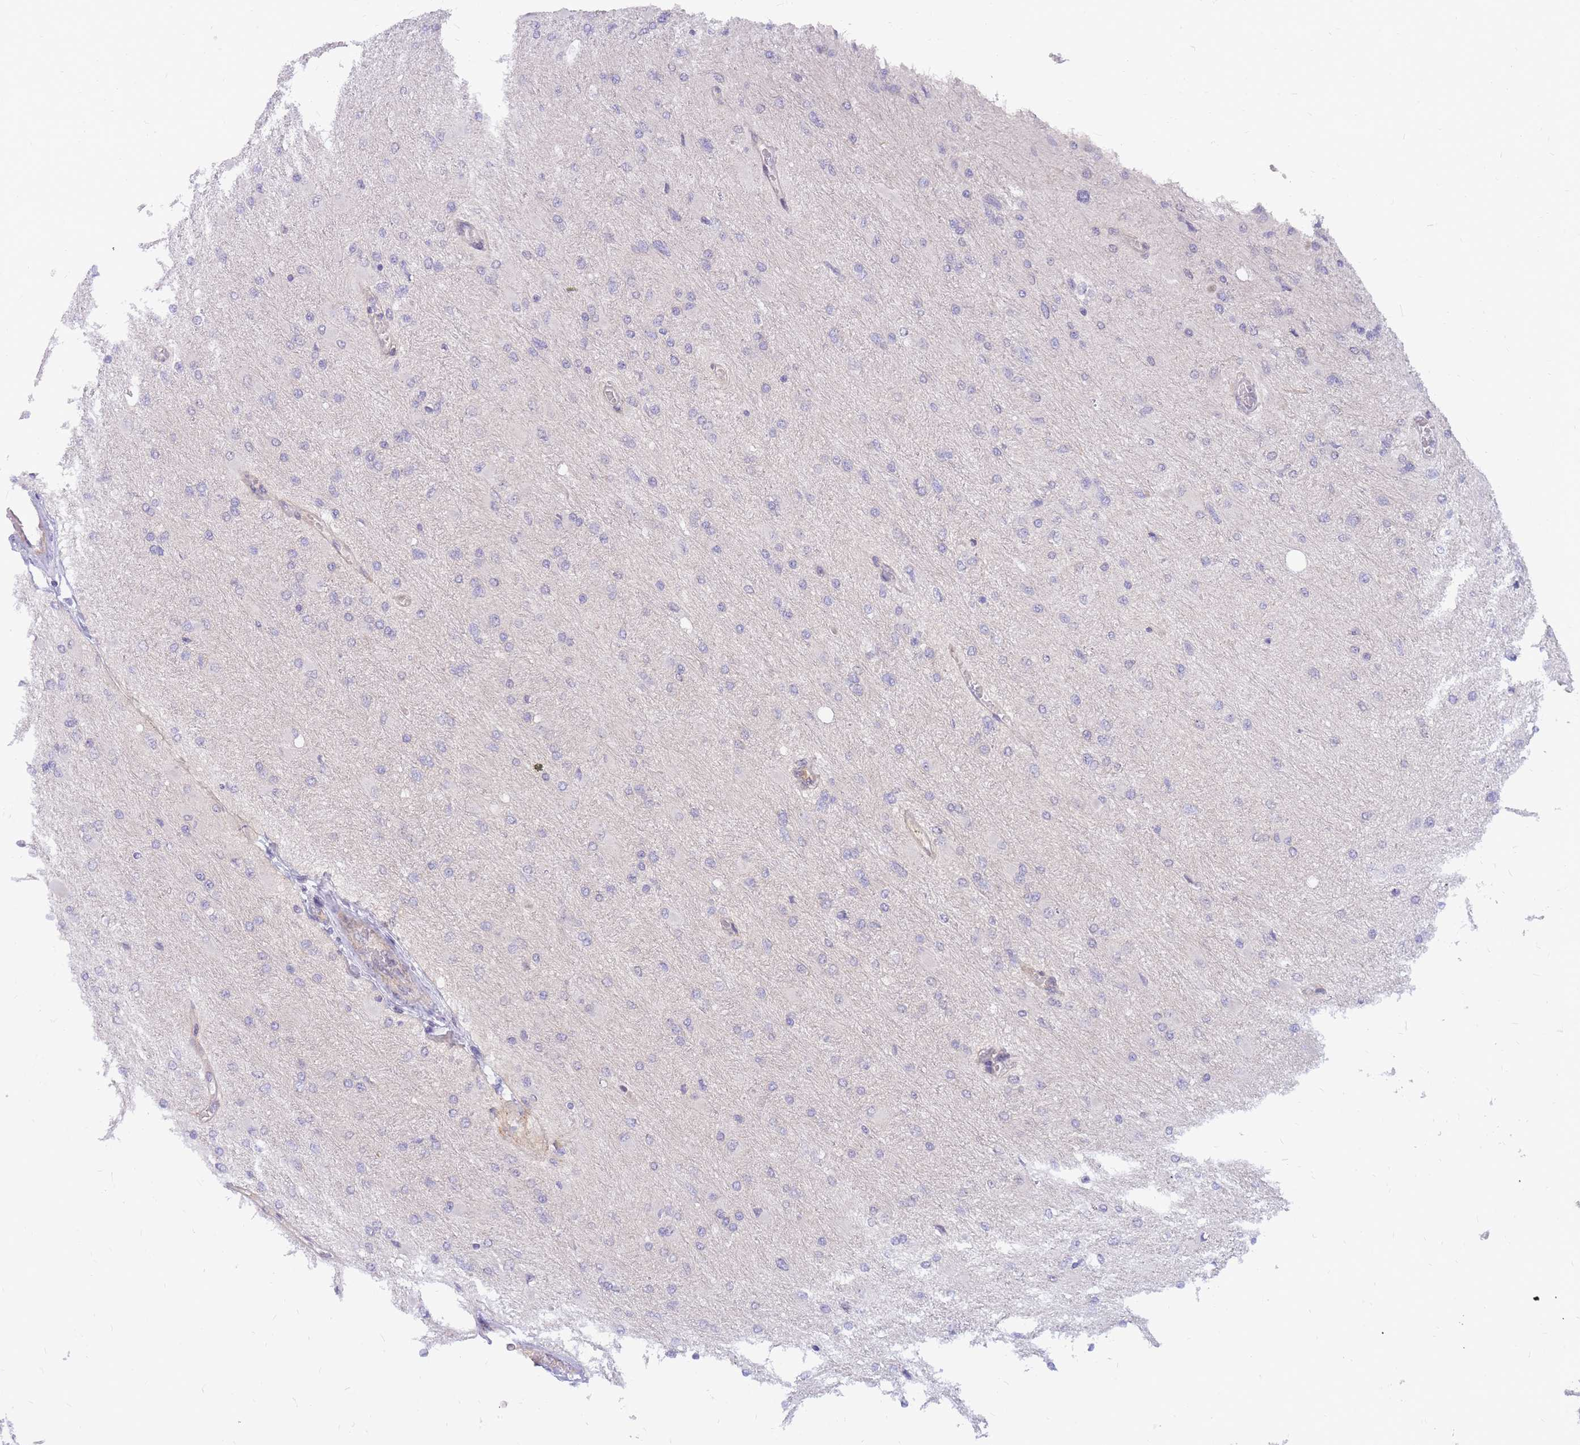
{"staining": {"intensity": "negative", "quantity": "none", "location": "none"}, "tissue": "glioma", "cell_type": "Tumor cells", "image_type": "cancer", "snomed": [{"axis": "morphology", "description": "Glioma, malignant, High grade"}, {"axis": "topography", "description": "Cerebral cortex"}], "caption": "Immunohistochemistry (IHC) micrograph of glioma stained for a protein (brown), which exhibits no staining in tumor cells.", "gene": "ERICH6B", "patient": {"sex": "female", "age": 36}}